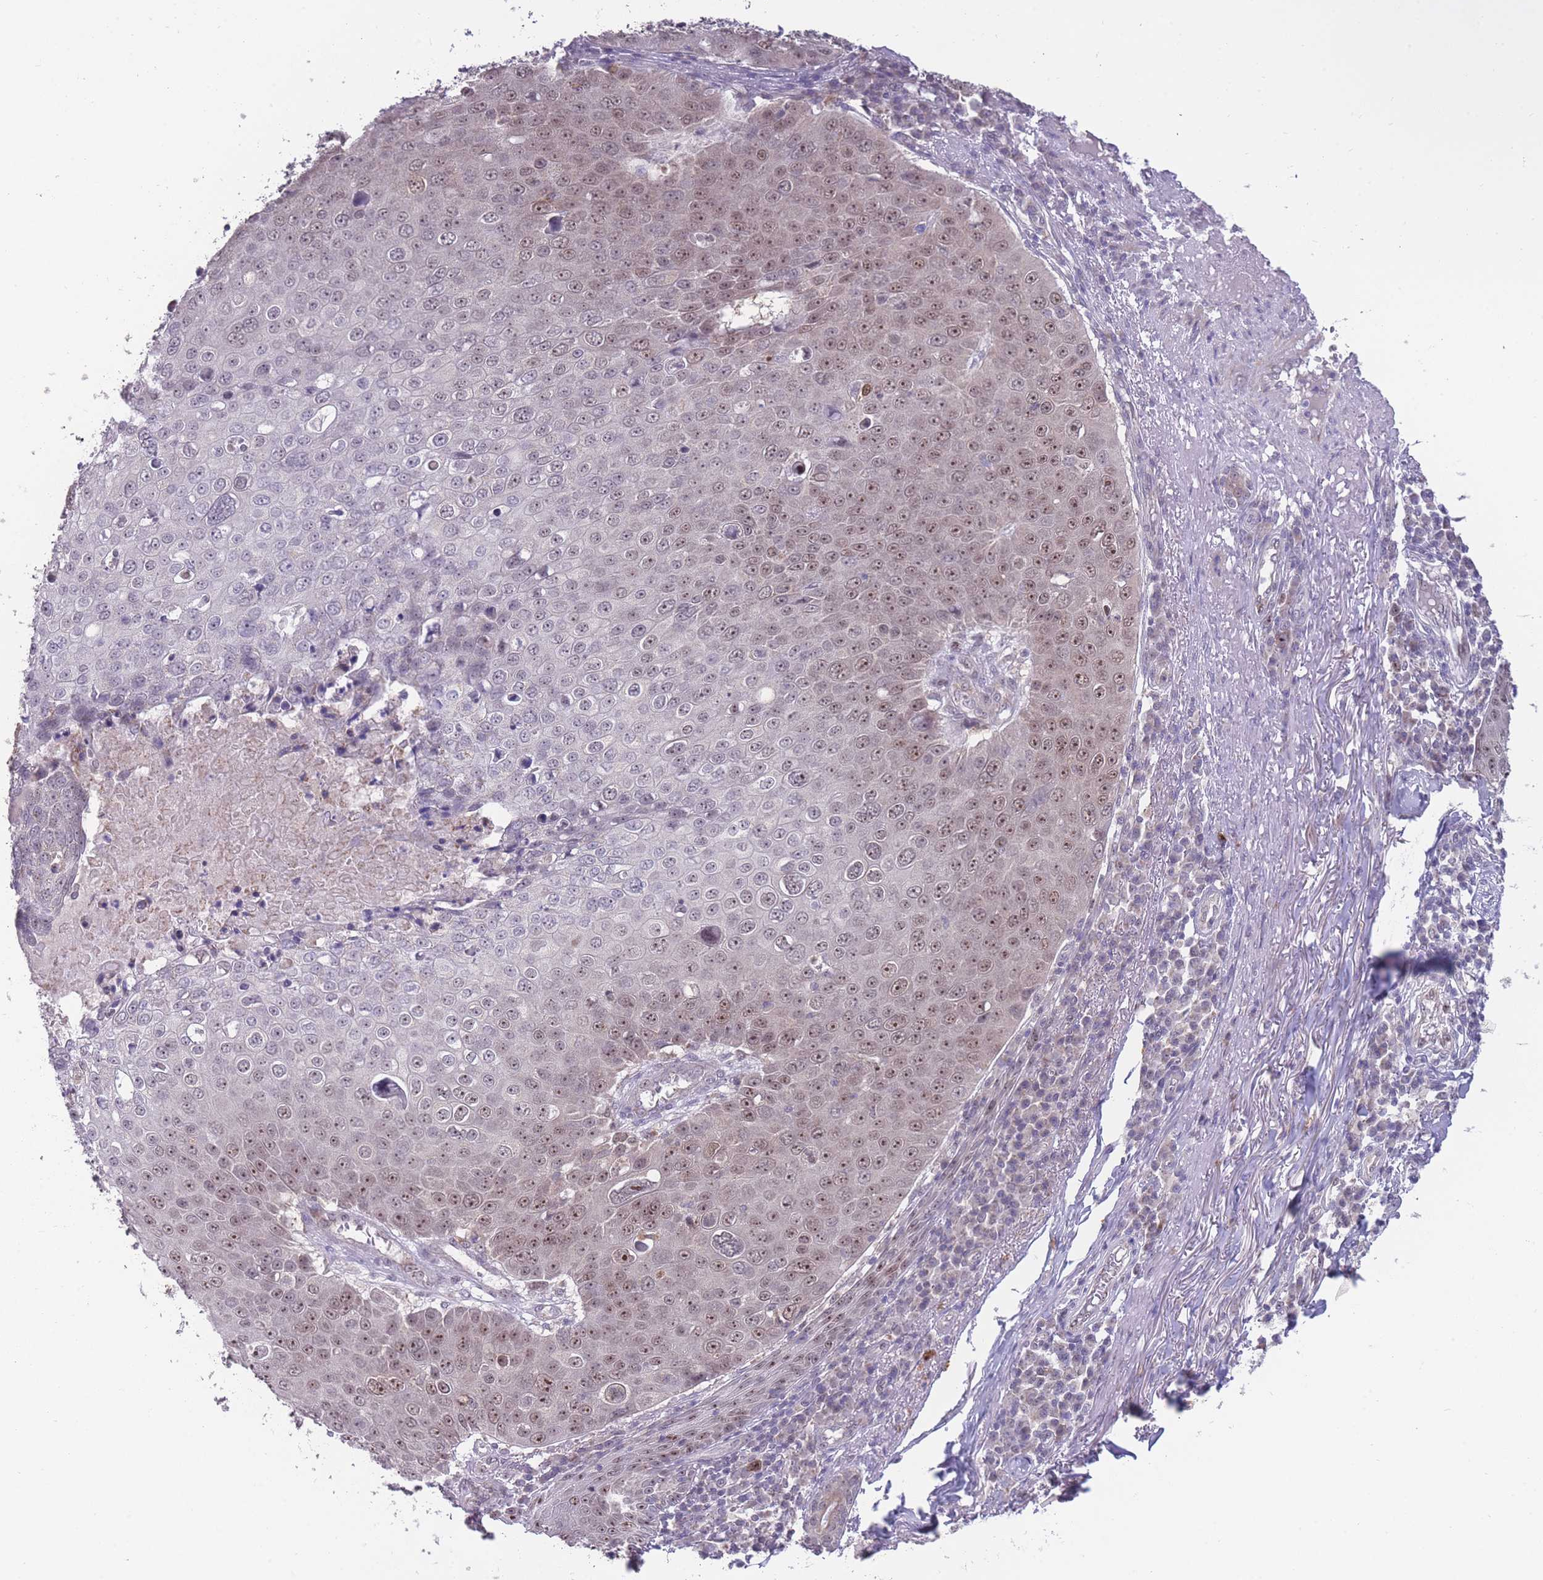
{"staining": {"intensity": "moderate", "quantity": "25%-75%", "location": "nuclear"}, "tissue": "skin cancer", "cell_type": "Tumor cells", "image_type": "cancer", "snomed": [{"axis": "morphology", "description": "Squamous cell carcinoma, NOS"}, {"axis": "topography", "description": "Skin"}], "caption": "Moderate nuclear staining for a protein is present in approximately 25%-75% of tumor cells of squamous cell carcinoma (skin) using IHC.", "gene": "MCIDAS", "patient": {"sex": "male", "age": 71}}